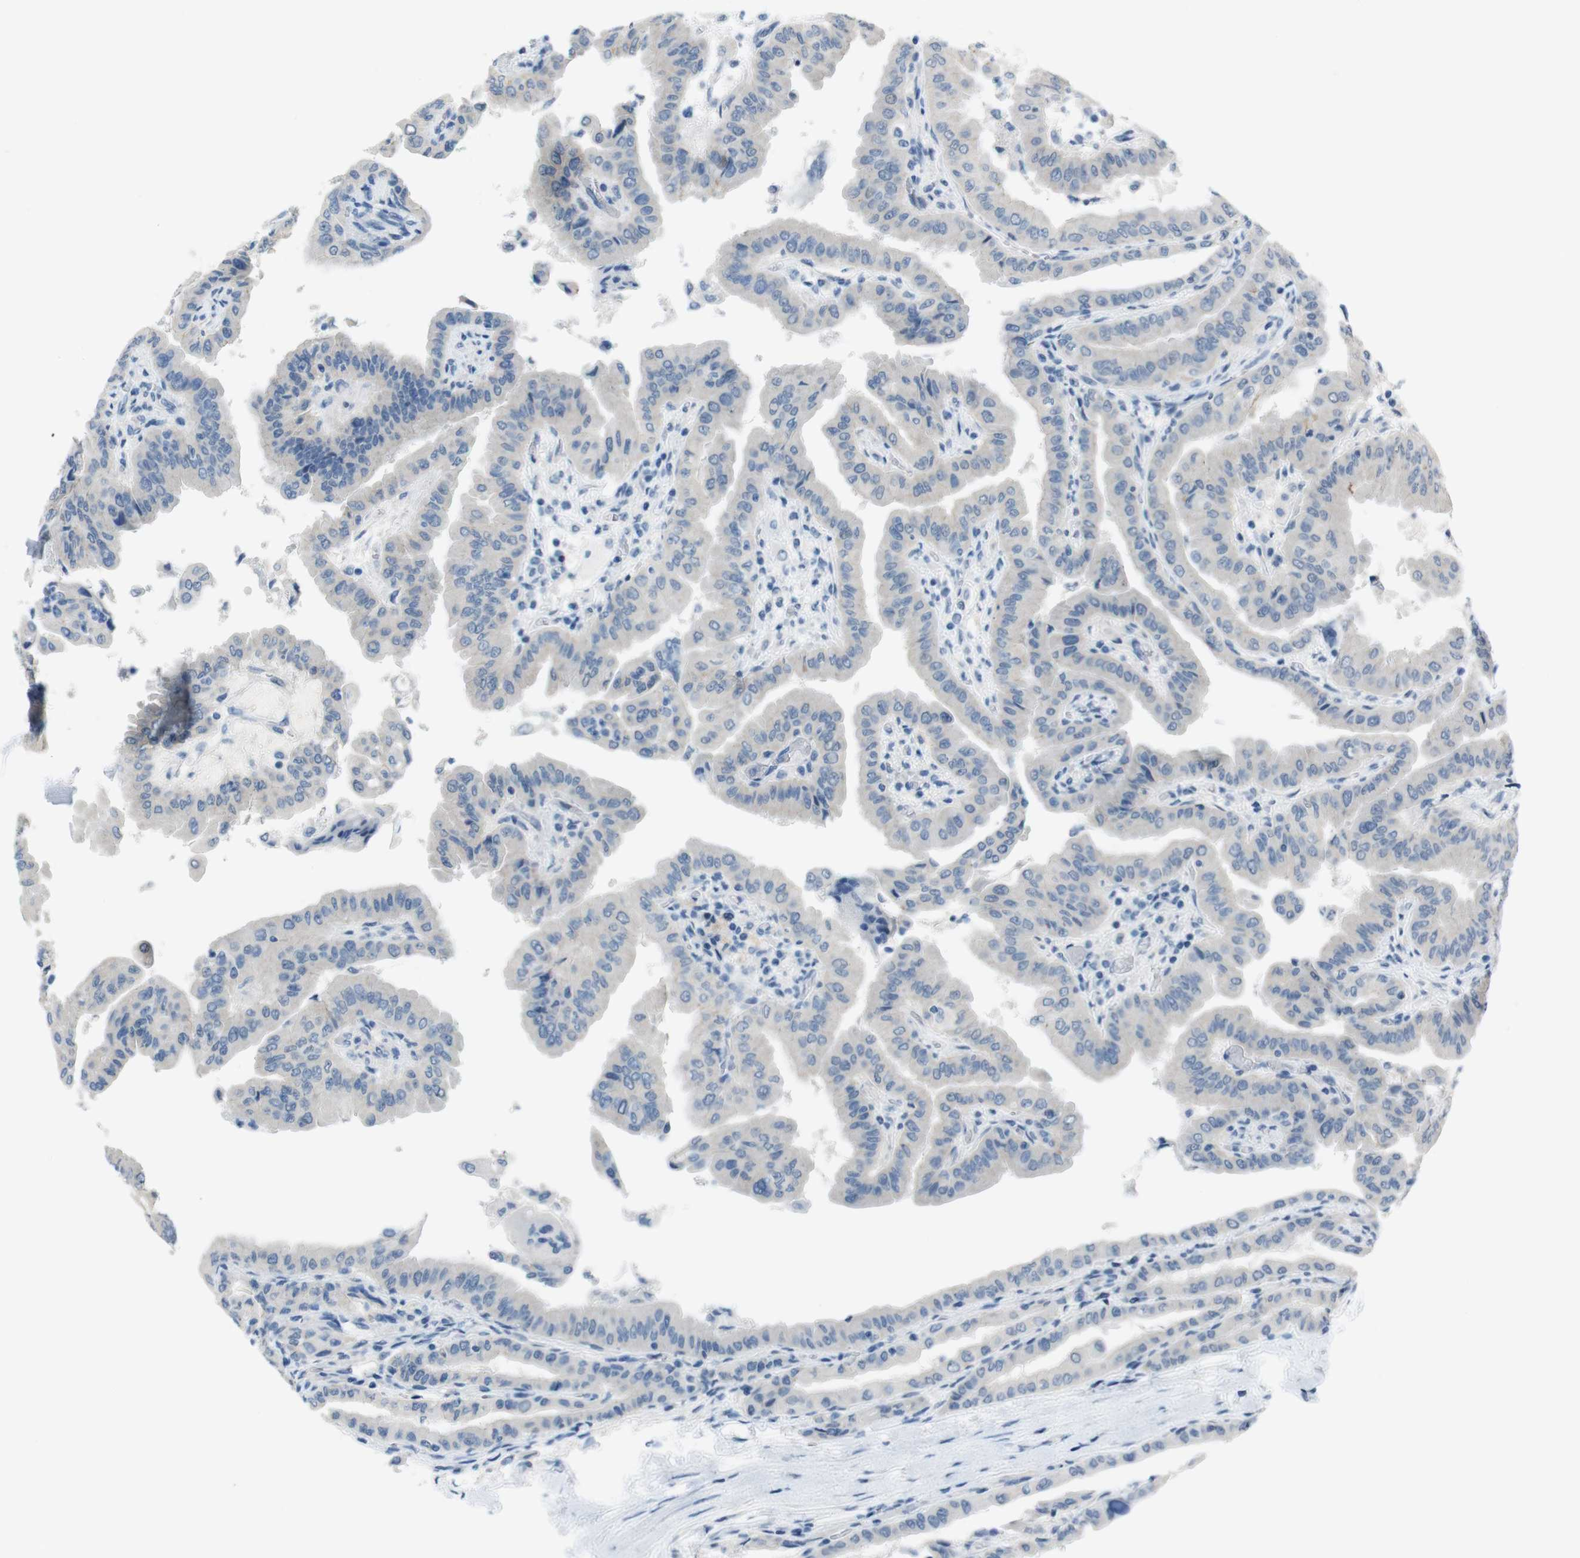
{"staining": {"intensity": "negative", "quantity": "none", "location": "none"}, "tissue": "thyroid cancer", "cell_type": "Tumor cells", "image_type": "cancer", "snomed": [{"axis": "morphology", "description": "Papillary adenocarcinoma, NOS"}, {"axis": "topography", "description": "Thyroid gland"}], "caption": "An image of thyroid cancer stained for a protein demonstrates no brown staining in tumor cells. The staining is performed using DAB (3,3'-diaminobenzidine) brown chromogen with nuclei counter-stained in using hematoxylin.", "gene": "HRH2", "patient": {"sex": "male", "age": 33}}